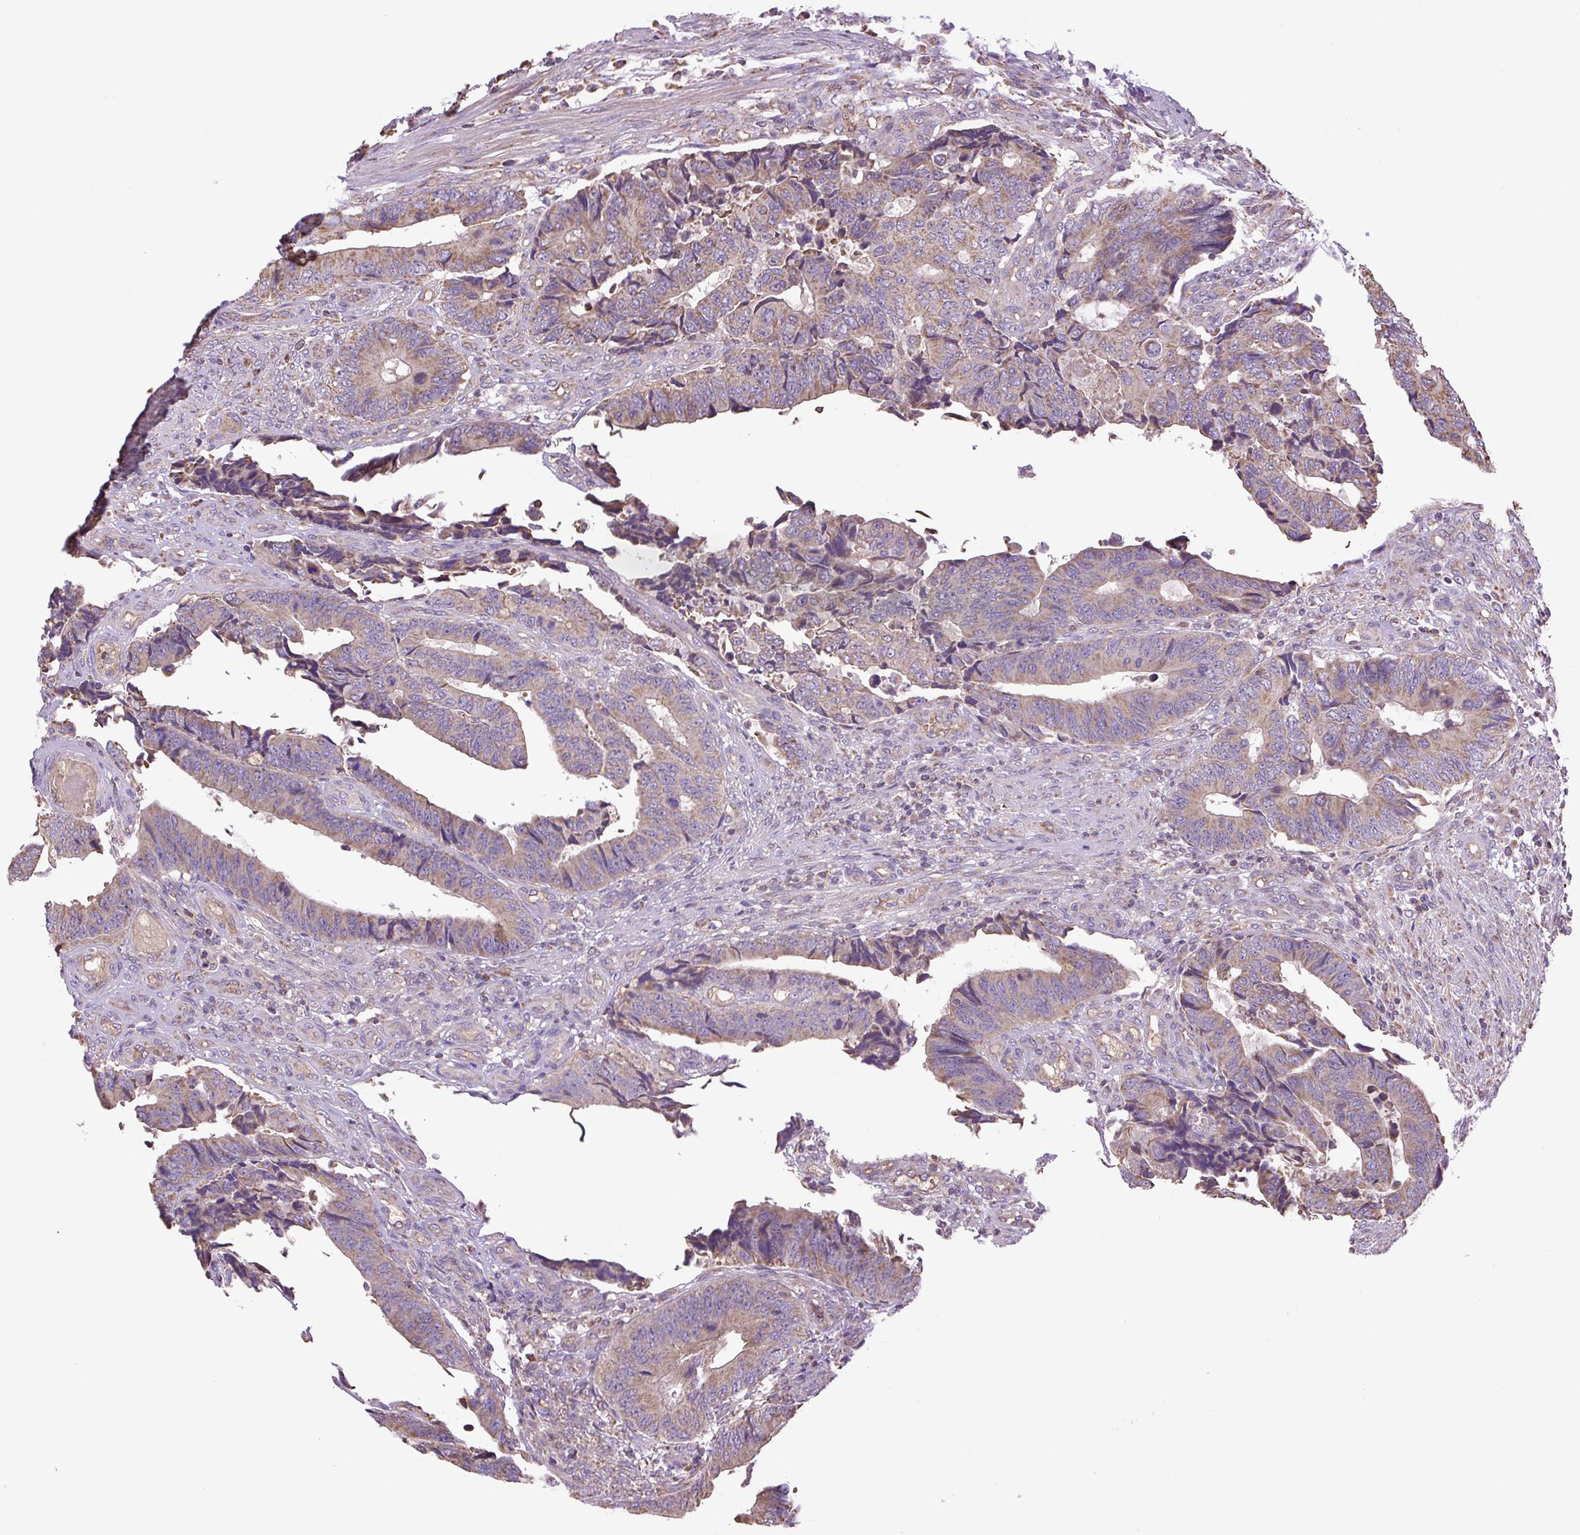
{"staining": {"intensity": "weak", "quantity": ">75%", "location": "cytoplasmic/membranous"}, "tissue": "colorectal cancer", "cell_type": "Tumor cells", "image_type": "cancer", "snomed": [{"axis": "morphology", "description": "Adenocarcinoma, NOS"}, {"axis": "topography", "description": "Colon"}], "caption": "Colorectal cancer stained for a protein displays weak cytoplasmic/membranous positivity in tumor cells.", "gene": "PLCG1", "patient": {"sex": "male", "age": 87}}